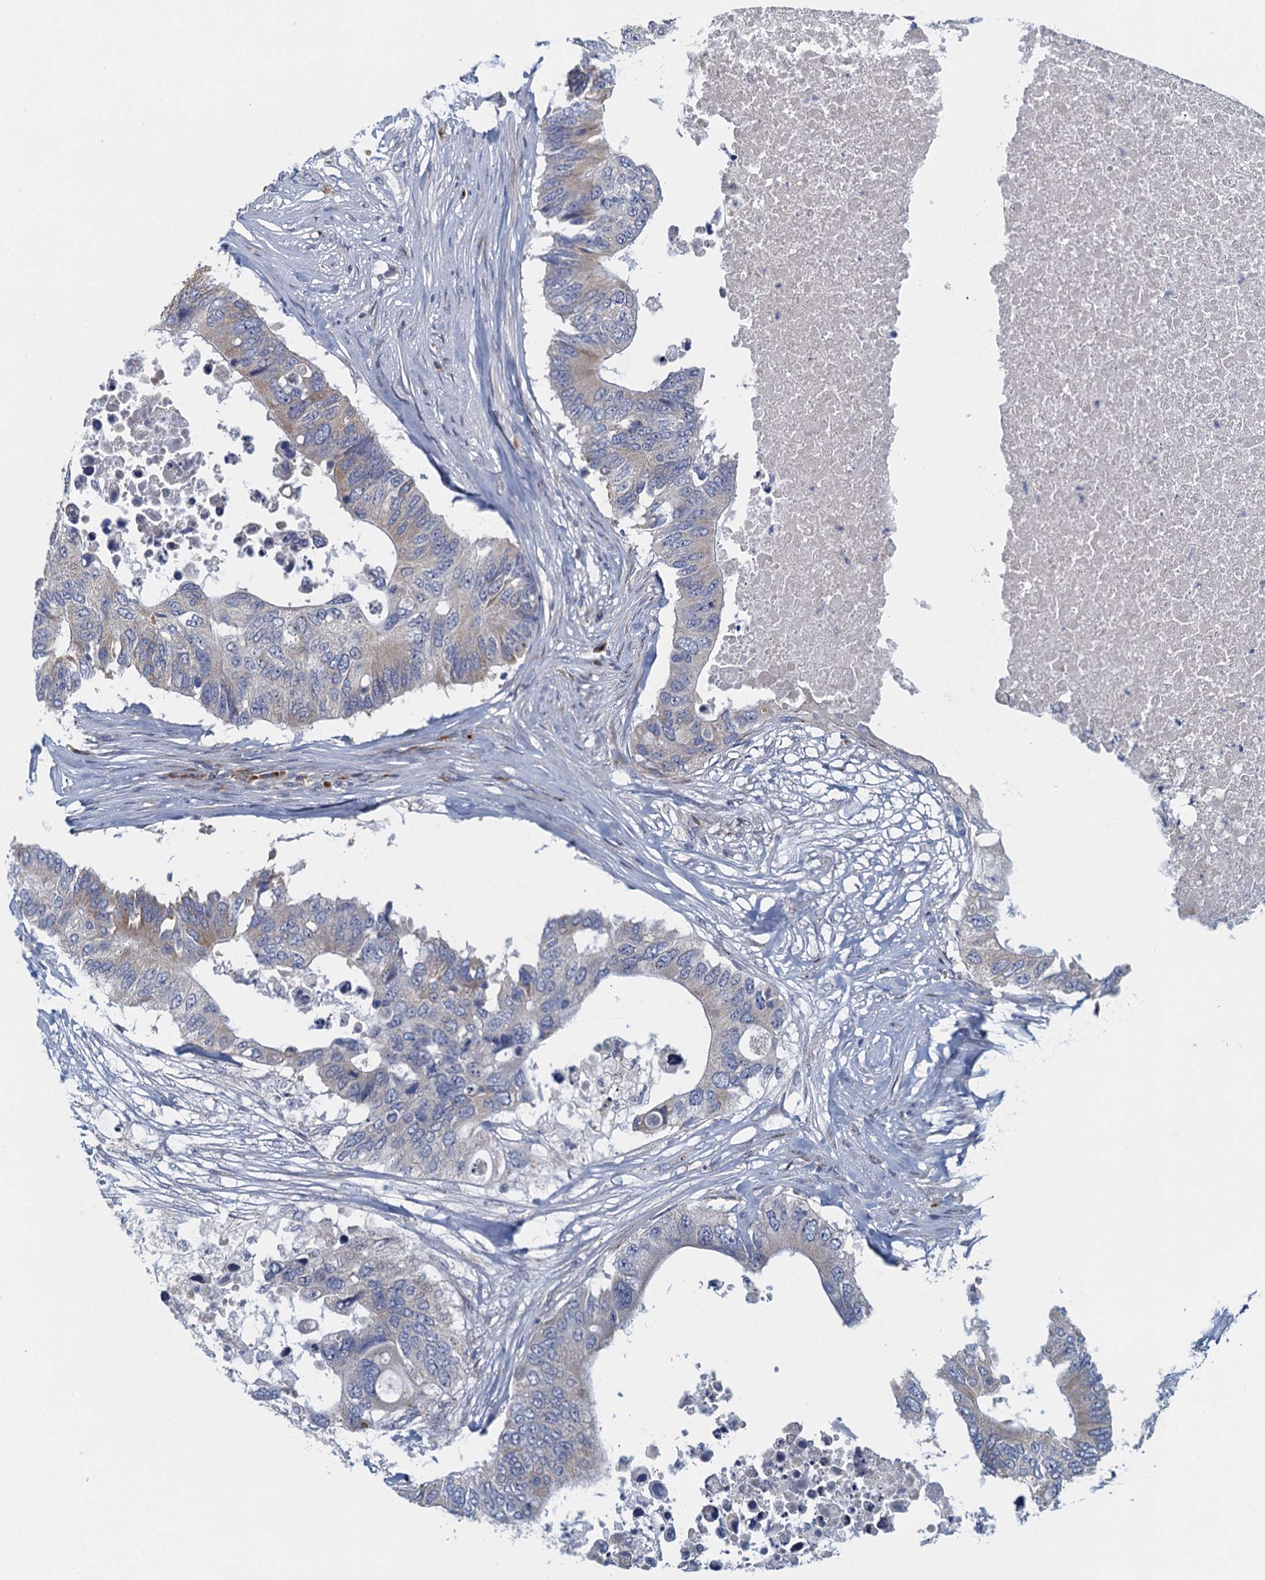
{"staining": {"intensity": "weak", "quantity": "<25%", "location": "cytoplasmic/membranous"}, "tissue": "colorectal cancer", "cell_type": "Tumor cells", "image_type": "cancer", "snomed": [{"axis": "morphology", "description": "Adenocarcinoma, NOS"}, {"axis": "topography", "description": "Colon"}], "caption": "Human colorectal adenocarcinoma stained for a protein using IHC demonstrates no positivity in tumor cells.", "gene": "ALG2", "patient": {"sex": "male", "age": 71}}